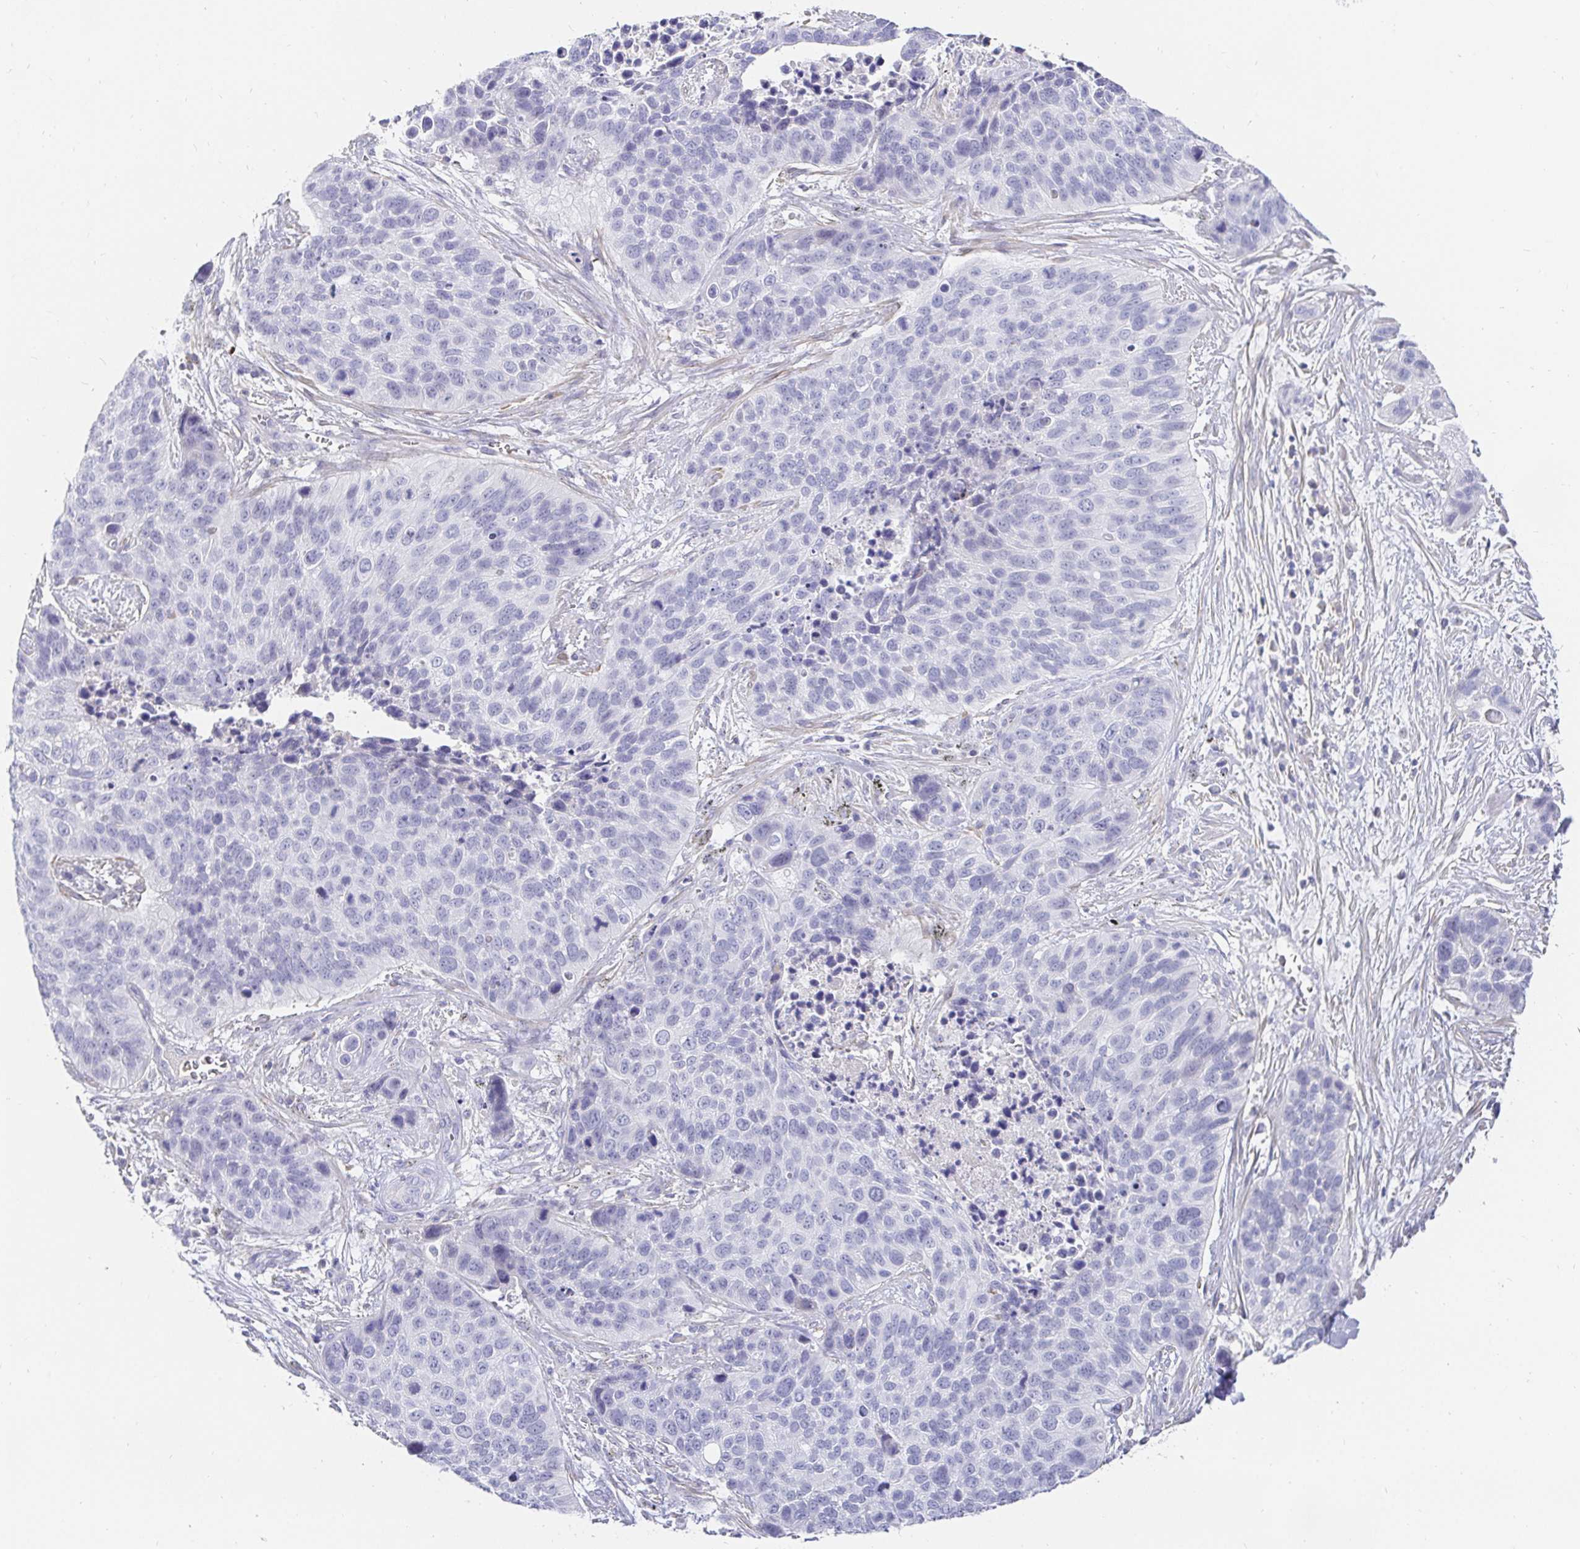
{"staining": {"intensity": "negative", "quantity": "none", "location": "none"}, "tissue": "lung cancer", "cell_type": "Tumor cells", "image_type": "cancer", "snomed": [{"axis": "morphology", "description": "Squamous cell carcinoma, NOS"}, {"axis": "topography", "description": "Lung"}], "caption": "Tumor cells are negative for protein expression in human lung cancer.", "gene": "FGF21", "patient": {"sex": "male", "age": 62}}